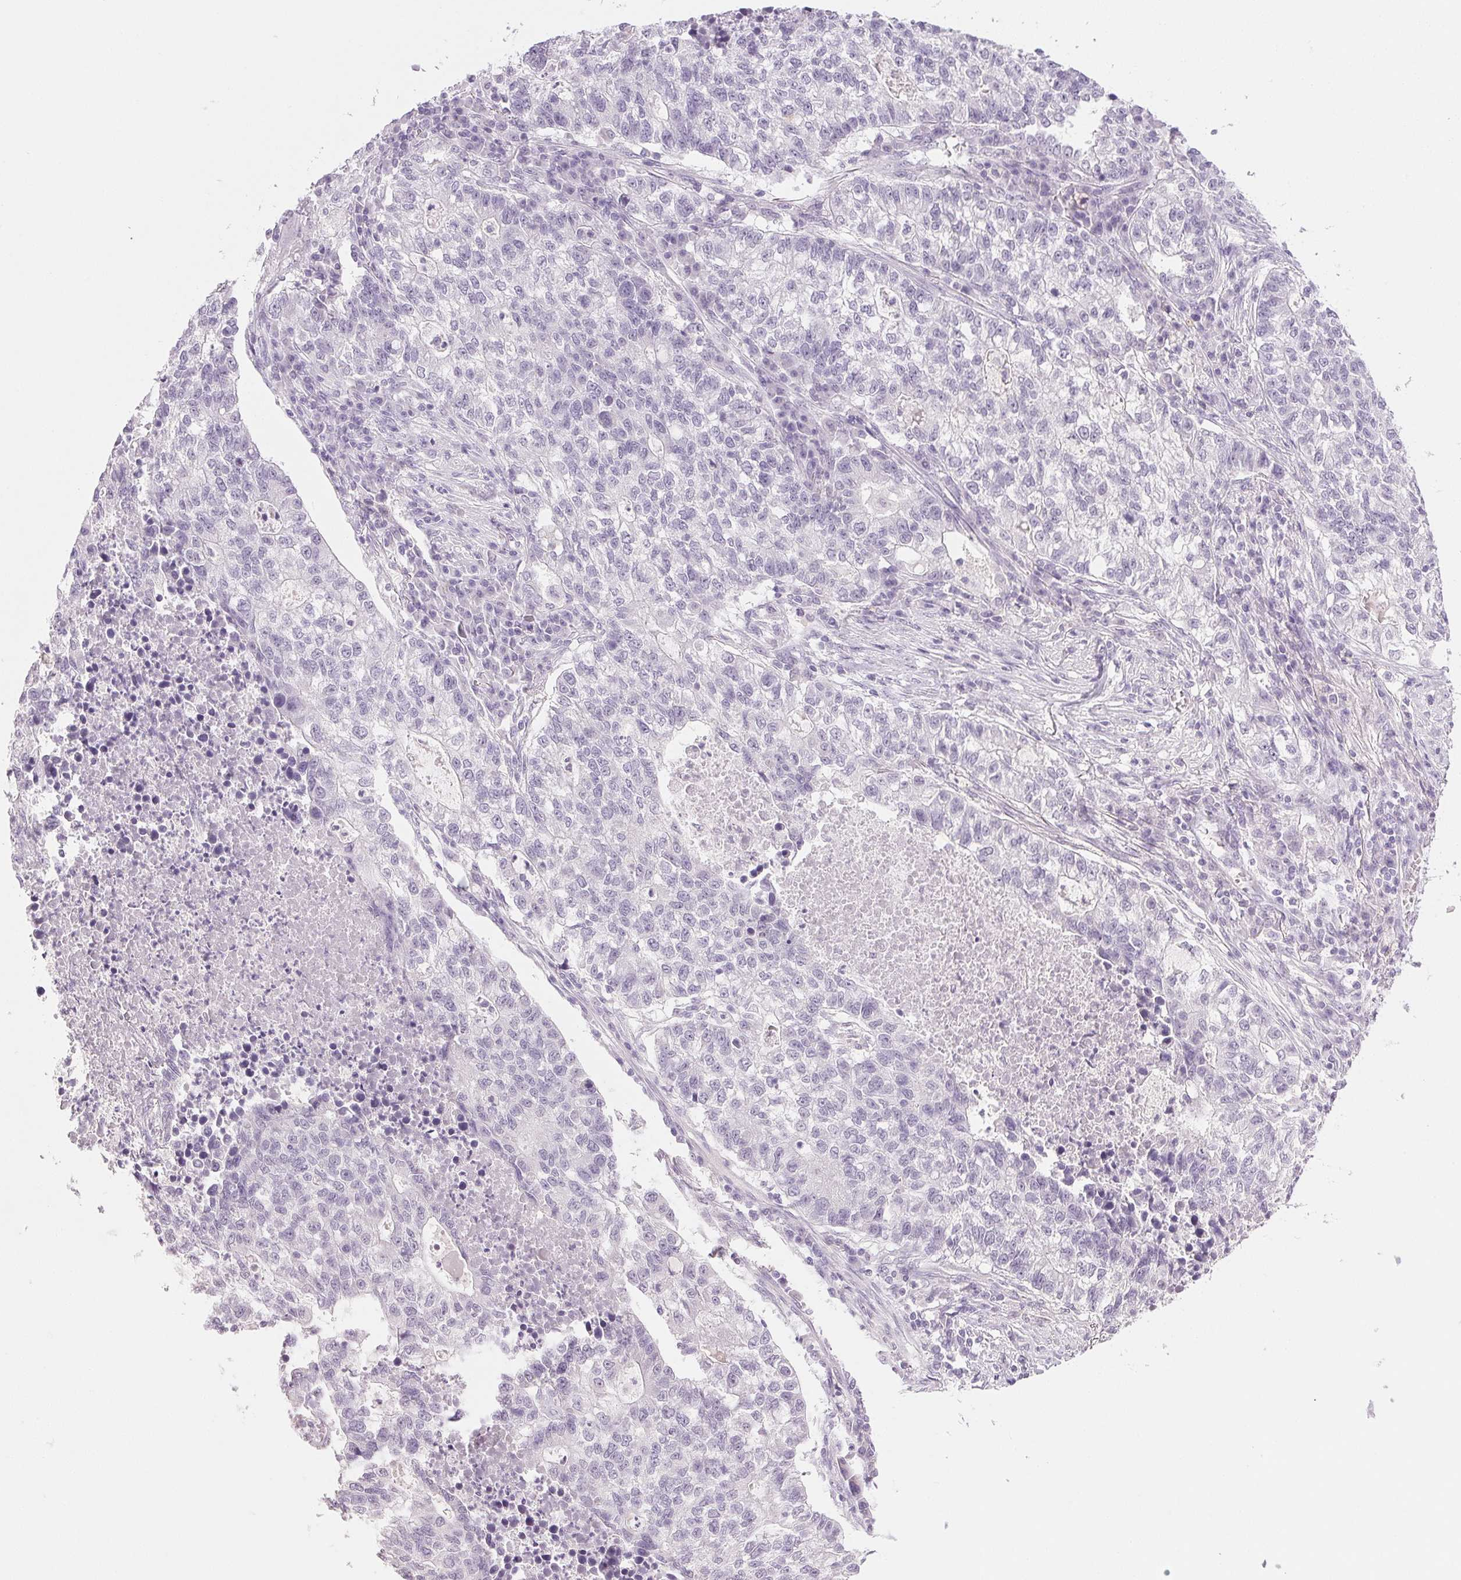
{"staining": {"intensity": "negative", "quantity": "none", "location": "none"}, "tissue": "lung cancer", "cell_type": "Tumor cells", "image_type": "cancer", "snomed": [{"axis": "morphology", "description": "Adenocarcinoma, NOS"}, {"axis": "topography", "description": "Lung"}], "caption": "The IHC histopathology image has no significant positivity in tumor cells of lung cancer tissue. Nuclei are stained in blue.", "gene": "IGFBP1", "patient": {"sex": "male", "age": 57}}